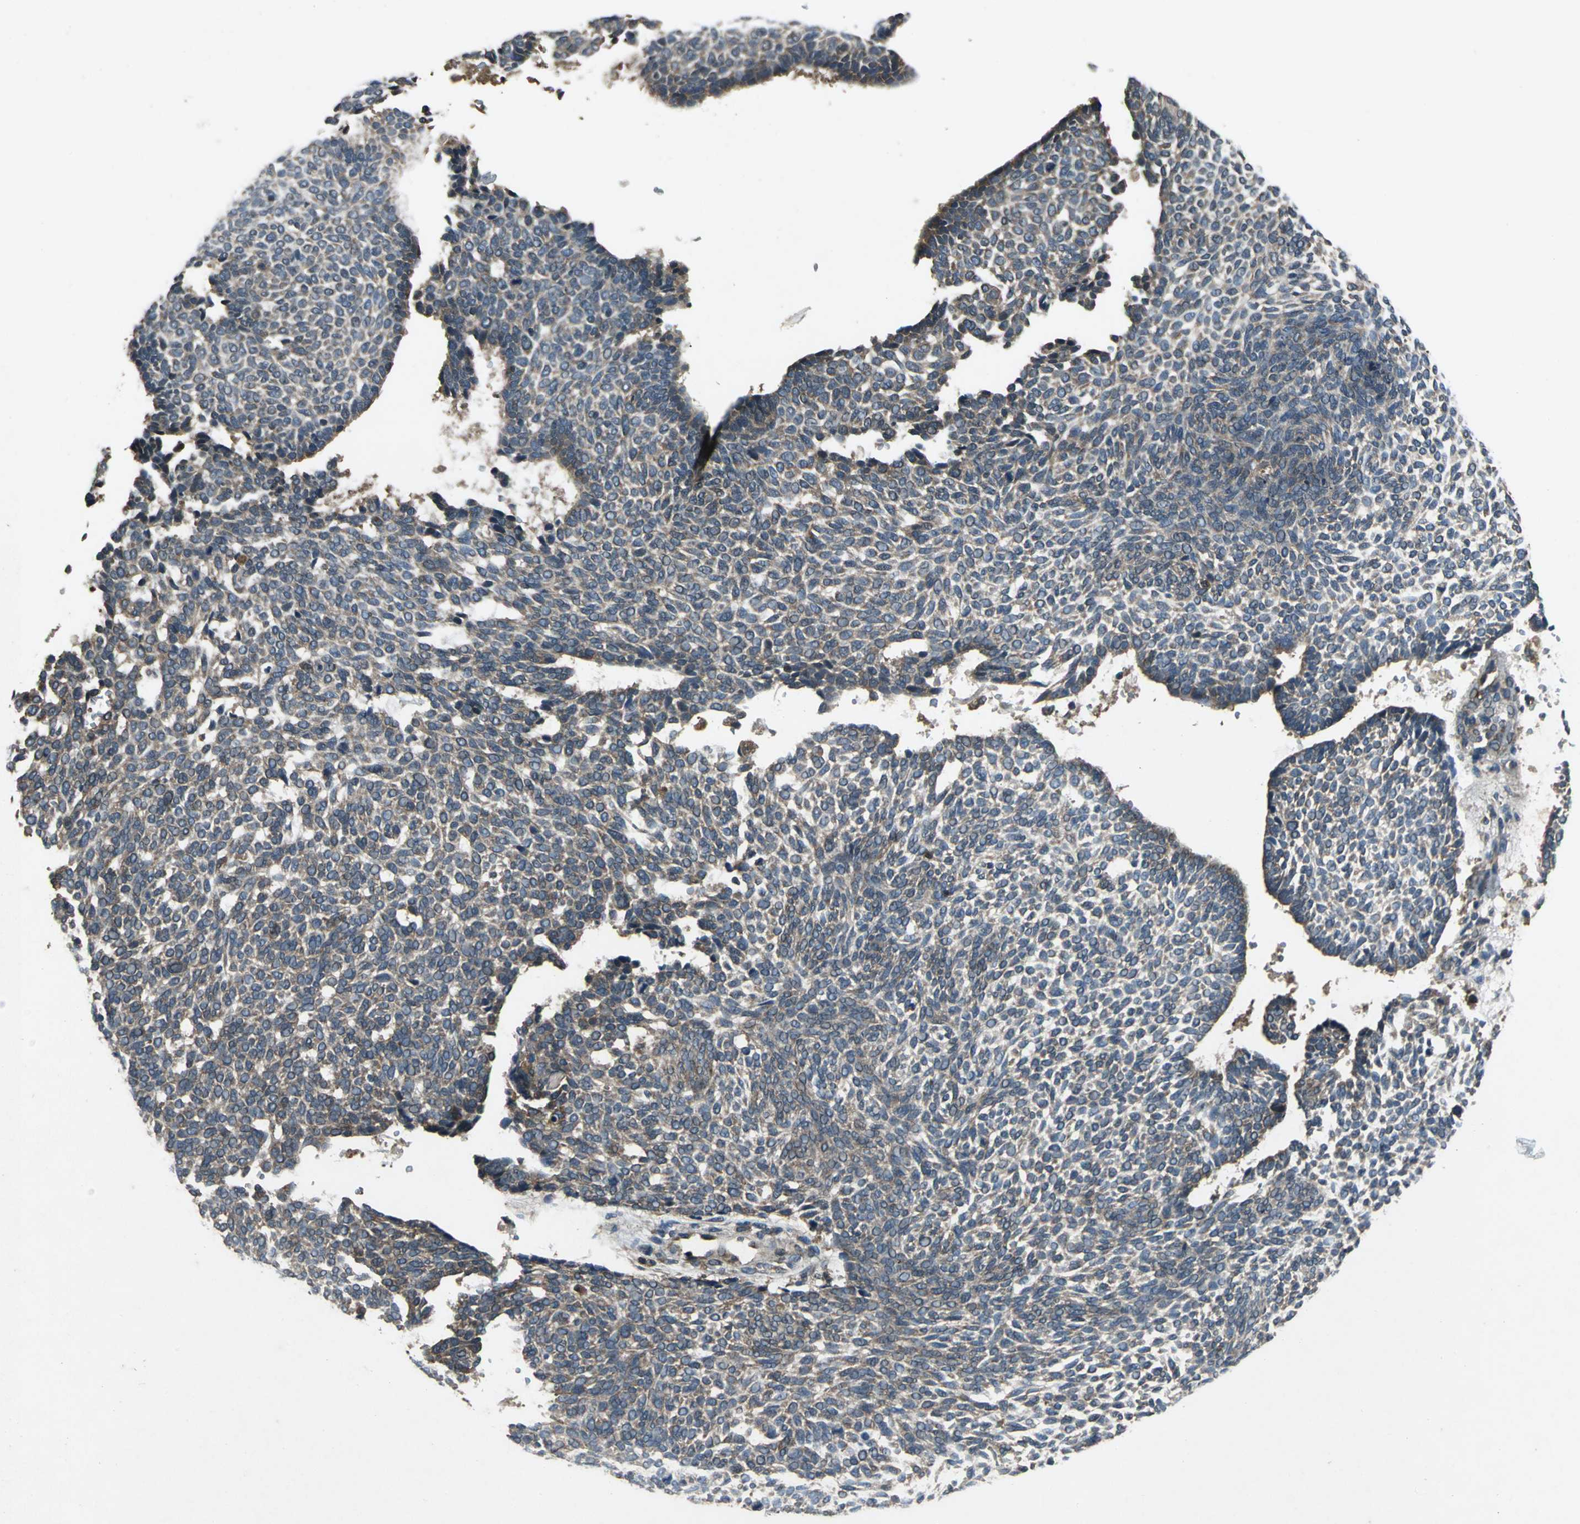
{"staining": {"intensity": "moderate", "quantity": ">75%", "location": "cytoplasmic/membranous"}, "tissue": "skin cancer", "cell_type": "Tumor cells", "image_type": "cancer", "snomed": [{"axis": "morphology", "description": "Normal tissue, NOS"}, {"axis": "morphology", "description": "Basal cell carcinoma"}, {"axis": "topography", "description": "Skin"}], "caption": "Moderate cytoplasmic/membranous protein staining is appreciated in approximately >75% of tumor cells in skin basal cell carcinoma.", "gene": "ZNF608", "patient": {"sex": "male", "age": 87}}